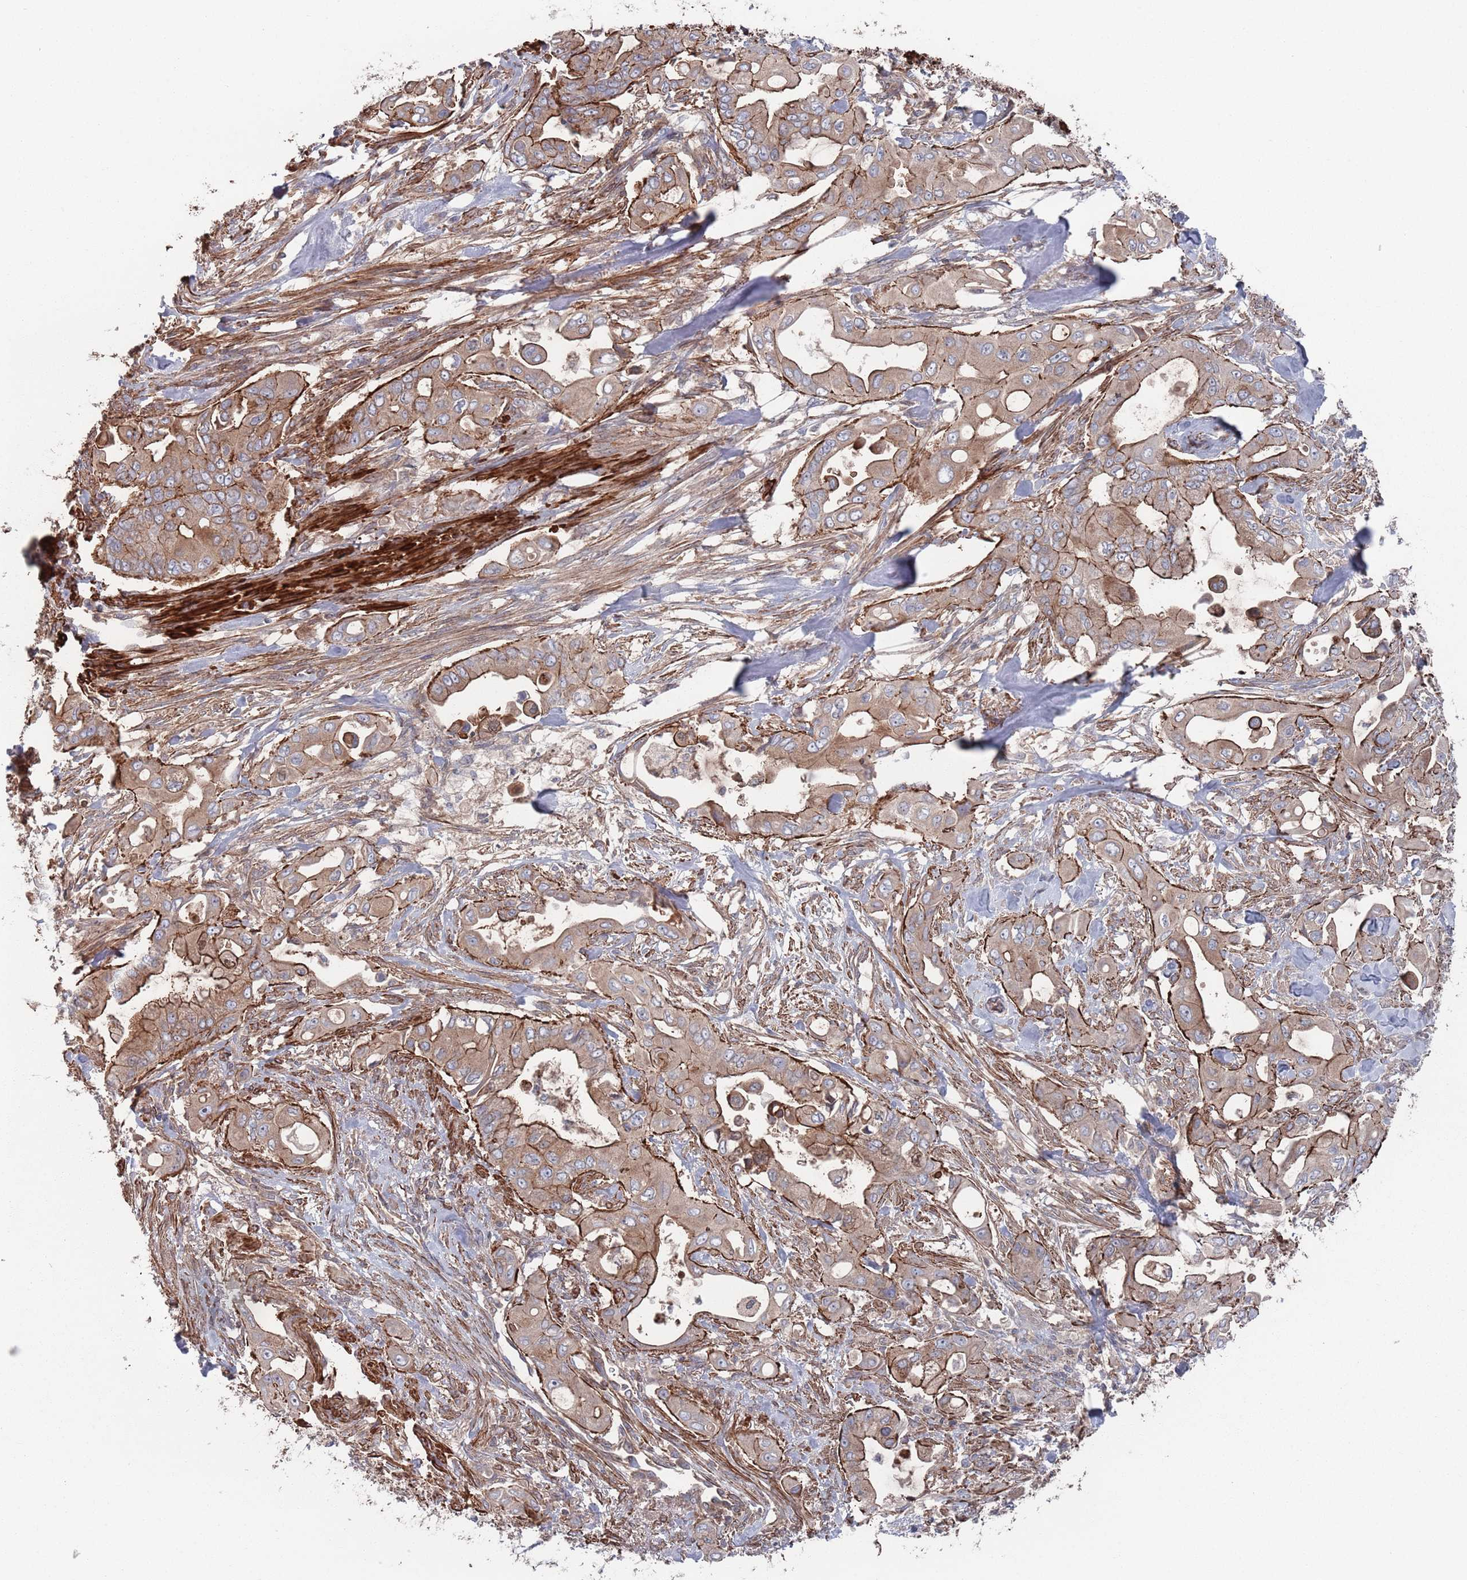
{"staining": {"intensity": "strong", "quantity": "25%-75%", "location": "cytoplasmic/membranous"}, "tissue": "pancreatic cancer", "cell_type": "Tumor cells", "image_type": "cancer", "snomed": [{"axis": "morphology", "description": "Adenocarcinoma, NOS"}, {"axis": "topography", "description": "Pancreas"}], "caption": "This is a histology image of immunohistochemistry staining of pancreatic adenocarcinoma, which shows strong staining in the cytoplasmic/membranous of tumor cells.", "gene": "PLEKHA4", "patient": {"sex": "male", "age": 57}}